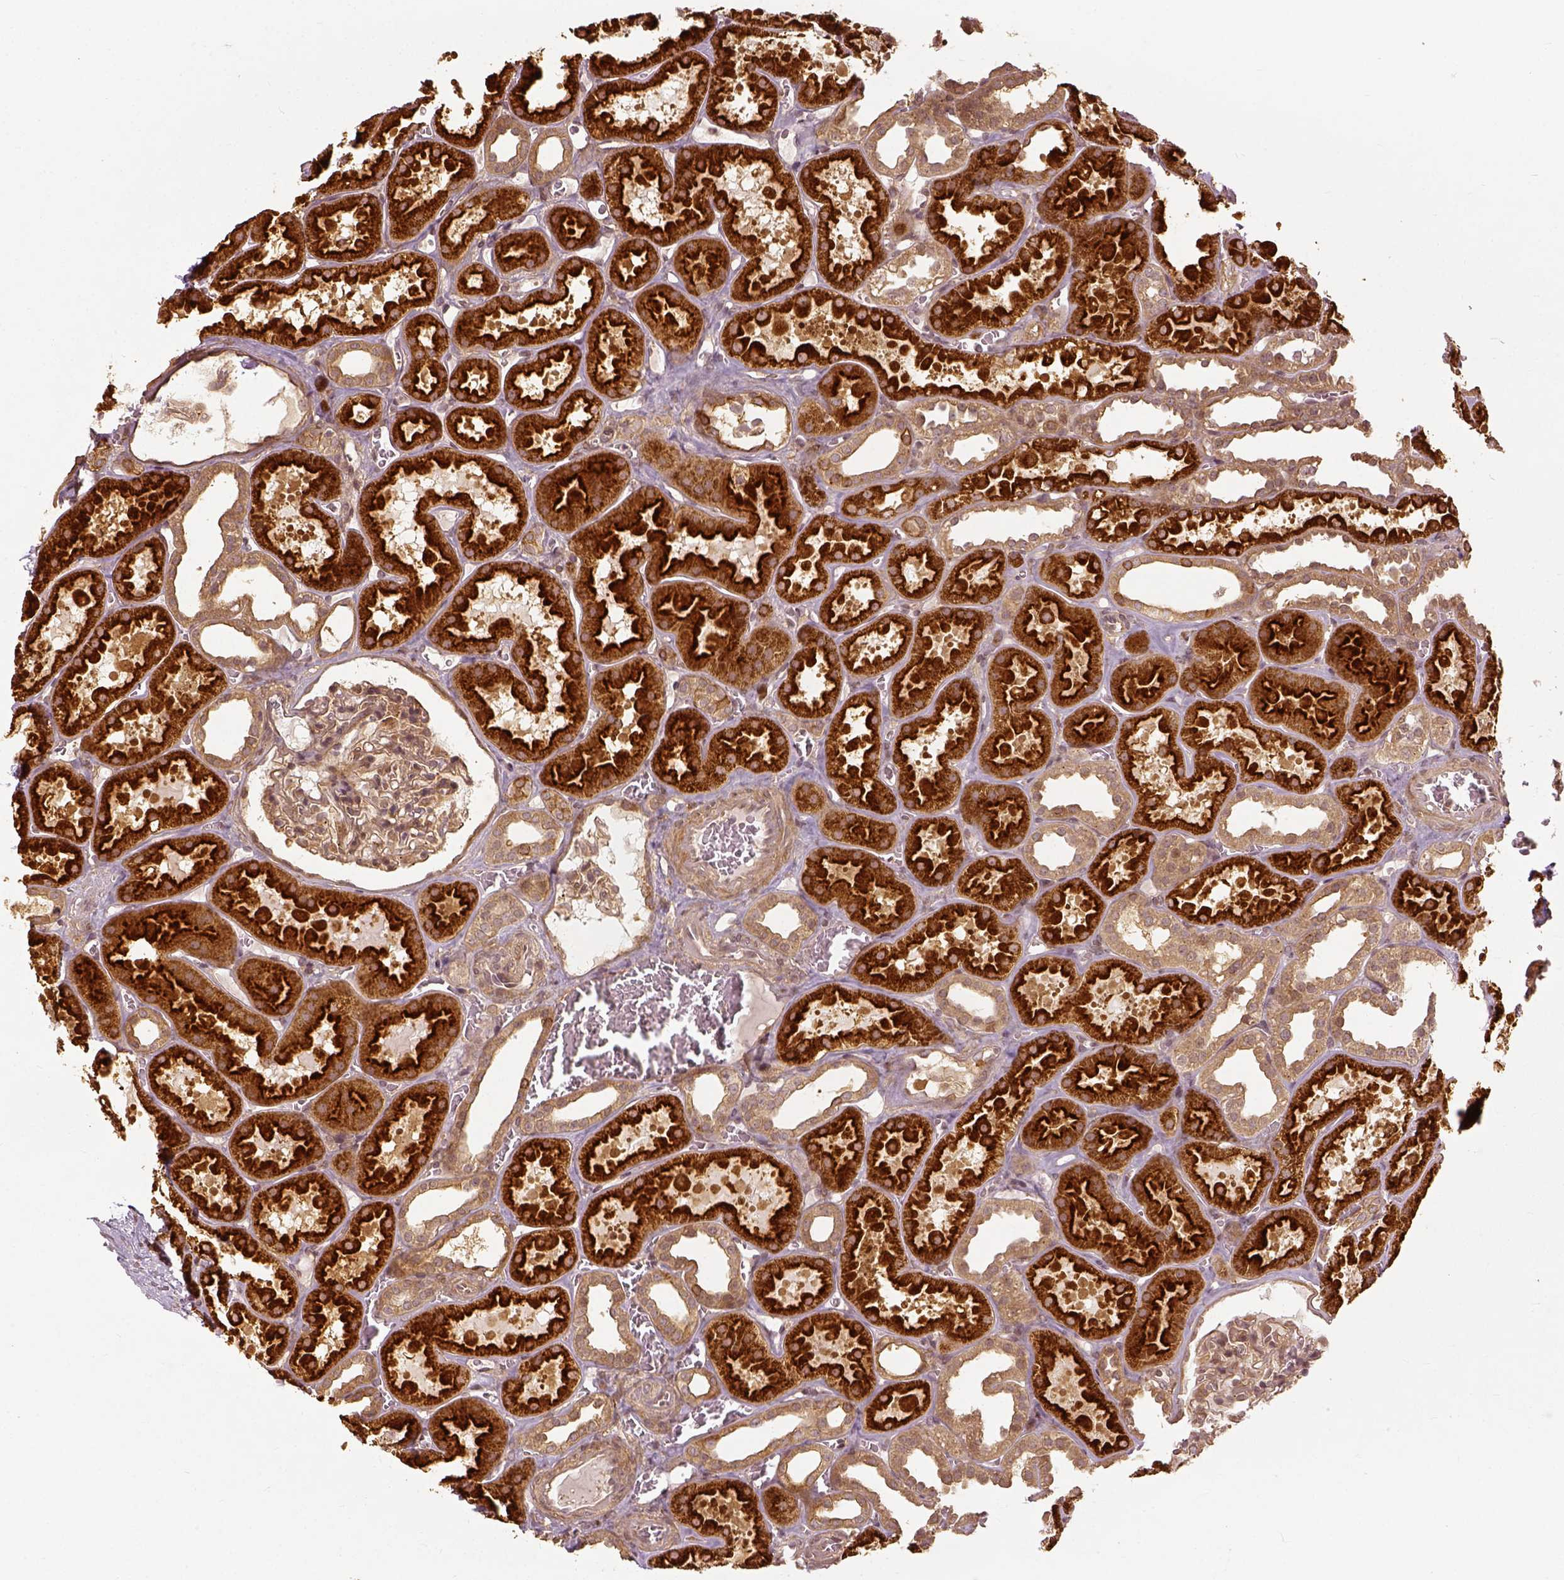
{"staining": {"intensity": "moderate", "quantity": ">75%", "location": "cytoplasmic/membranous"}, "tissue": "kidney", "cell_type": "Cells in glomeruli", "image_type": "normal", "snomed": [{"axis": "morphology", "description": "Normal tissue, NOS"}, {"axis": "topography", "description": "Kidney"}], "caption": "IHC photomicrograph of unremarkable kidney stained for a protein (brown), which exhibits medium levels of moderate cytoplasmic/membranous expression in approximately >75% of cells in glomeruli.", "gene": "VEGFA", "patient": {"sex": "female", "age": 41}}